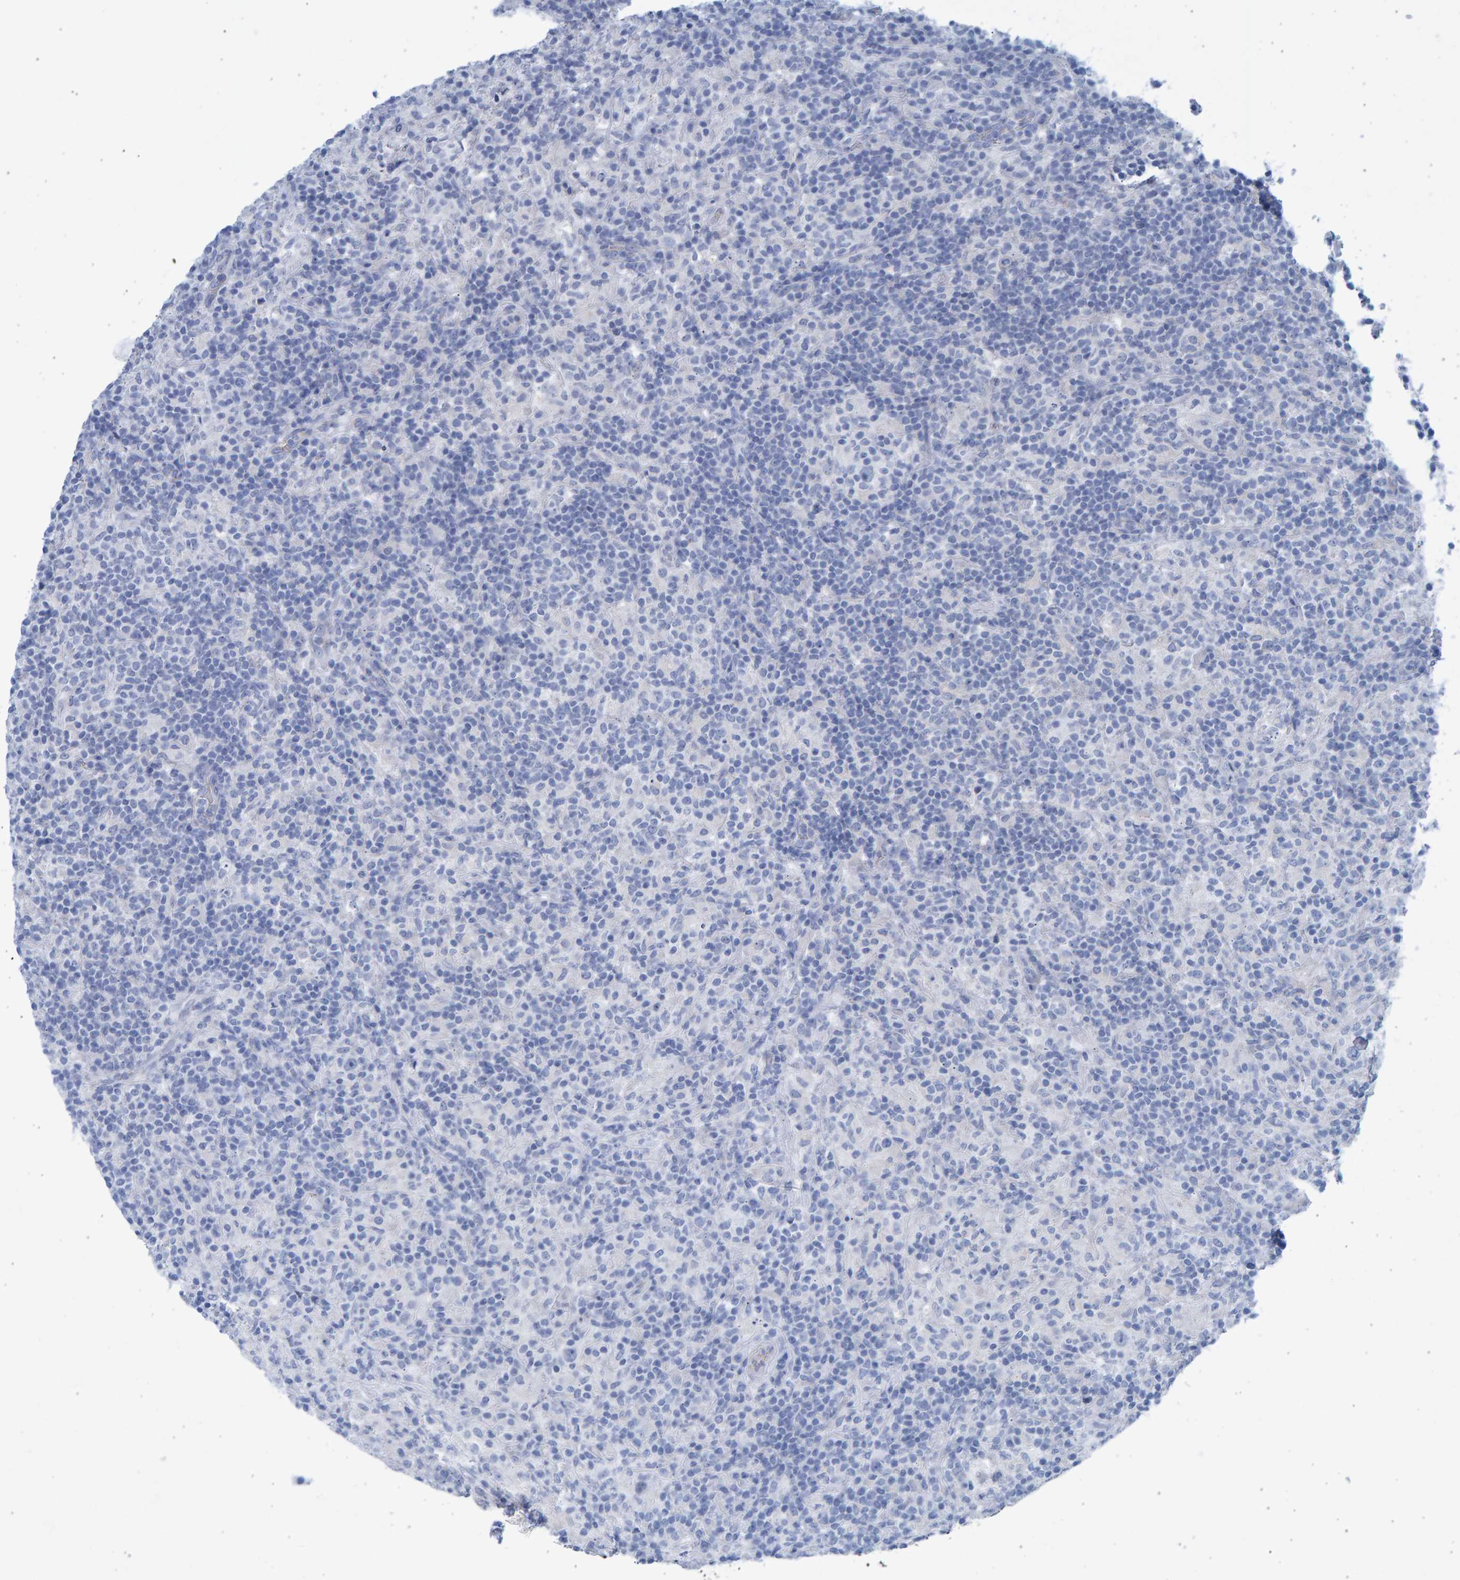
{"staining": {"intensity": "negative", "quantity": "none", "location": "none"}, "tissue": "lymphoma", "cell_type": "Tumor cells", "image_type": "cancer", "snomed": [{"axis": "morphology", "description": "Hodgkin's disease, NOS"}, {"axis": "topography", "description": "Lymph node"}], "caption": "DAB (3,3'-diaminobenzidine) immunohistochemical staining of lymphoma shows no significant expression in tumor cells.", "gene": "SLC34A3", "patient": {"sex": "male", "age": 70}}